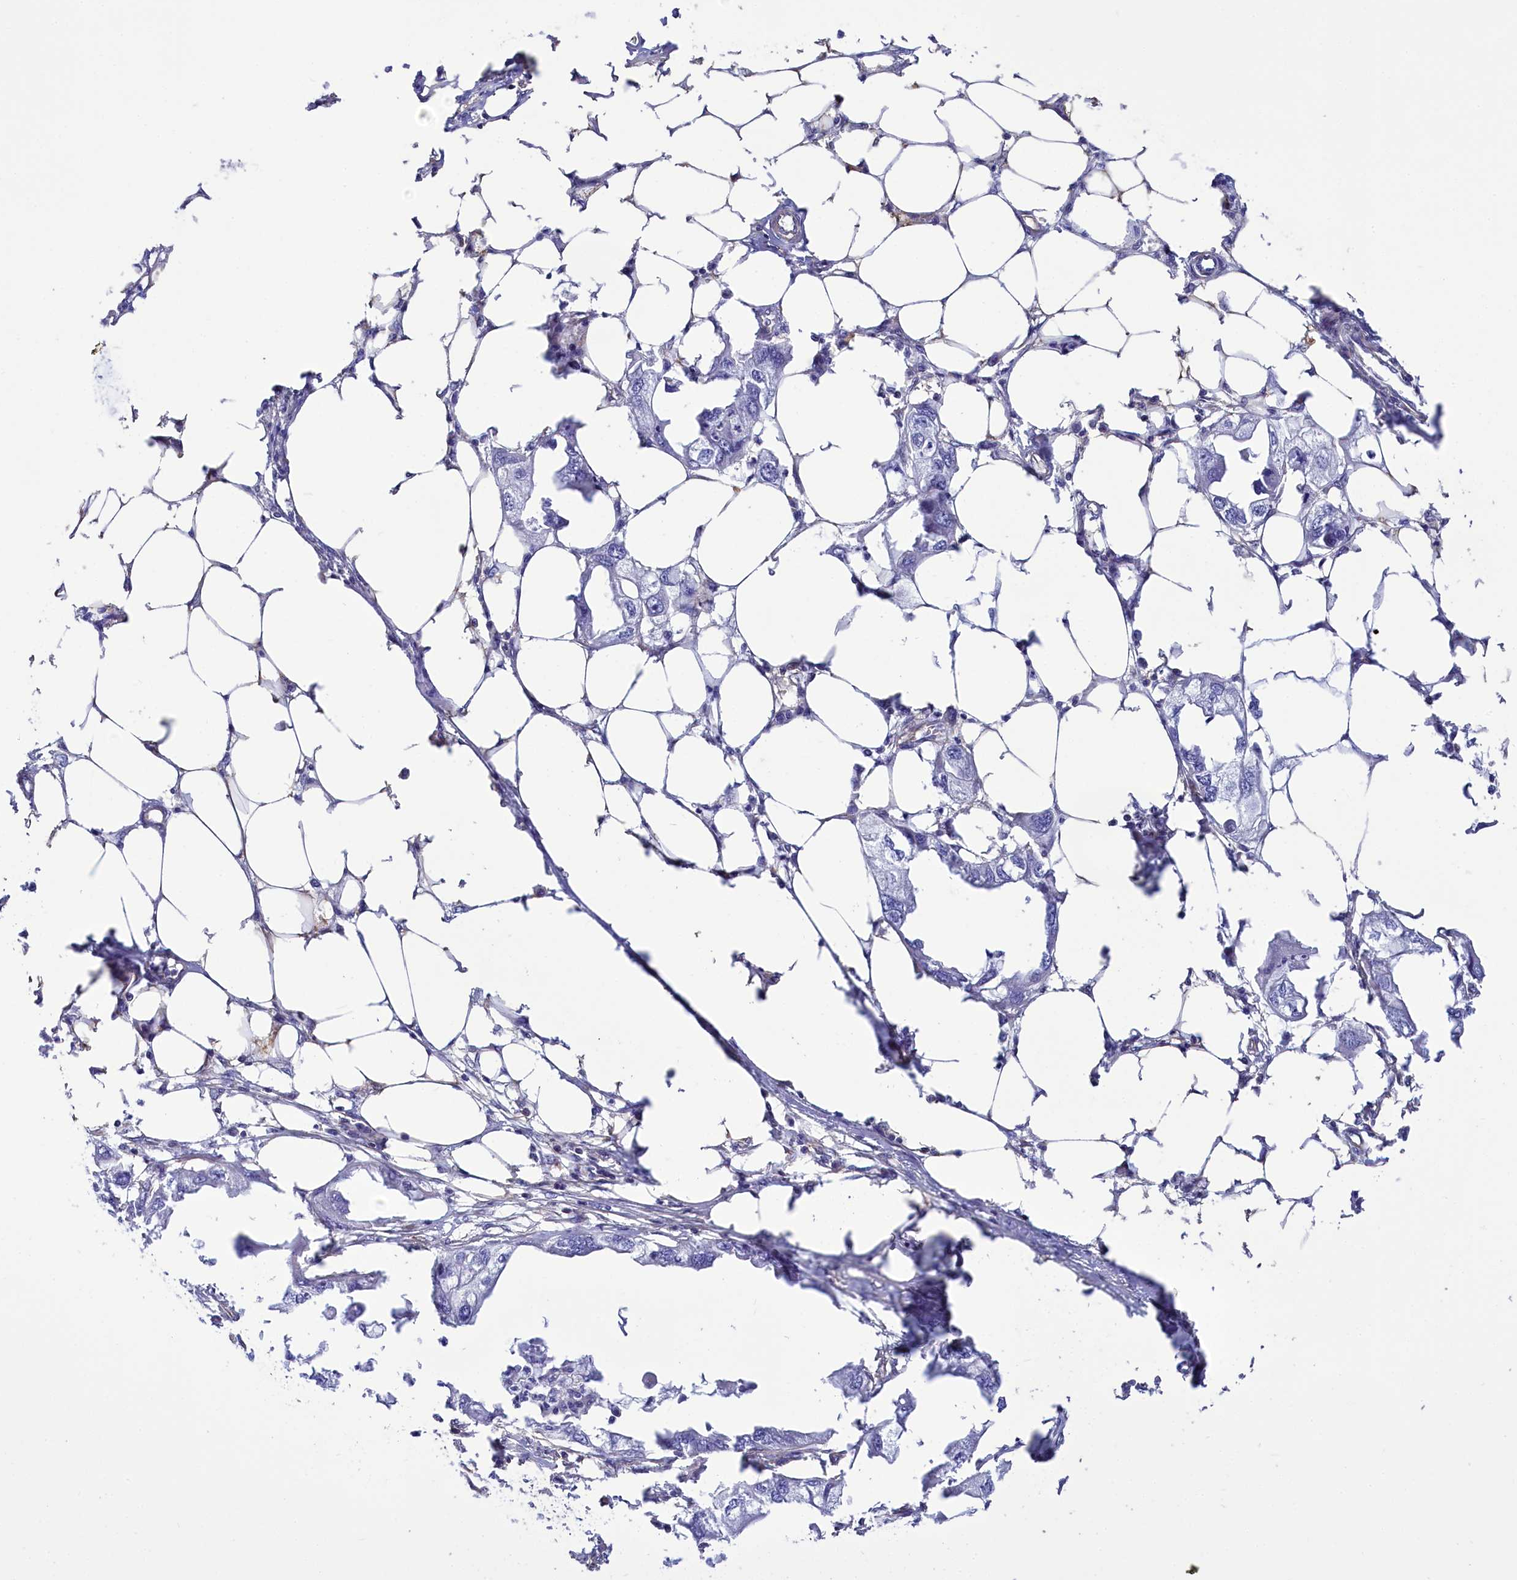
{"staining": {"intensity": "negative", "quantity": "none", "location": "none"}, "tissue": "endometrial cancer", "cell_type": "Tumor cells", "image_type": "cancer", "snomed": [{"axis": "morphology", "description": "Adenocarcinoma, NOS"}, {"axis": "morphology", "description": "Adenocarcinoma, metastatic, NOS"}, {"axis": "topography", "description": "Adipose tissue"}, {"axis": "topography", "description": "Endometrium"}], "caption": "An immunohistochemistry (IHC) histopathology image of endometrial metastatic adenocarcinoma is shown. There is no staining in tumor cells of endometrial metastatic adenocarcinoma.", "gene": "CD99", "patient": {"sex": "female", "age": 67}}